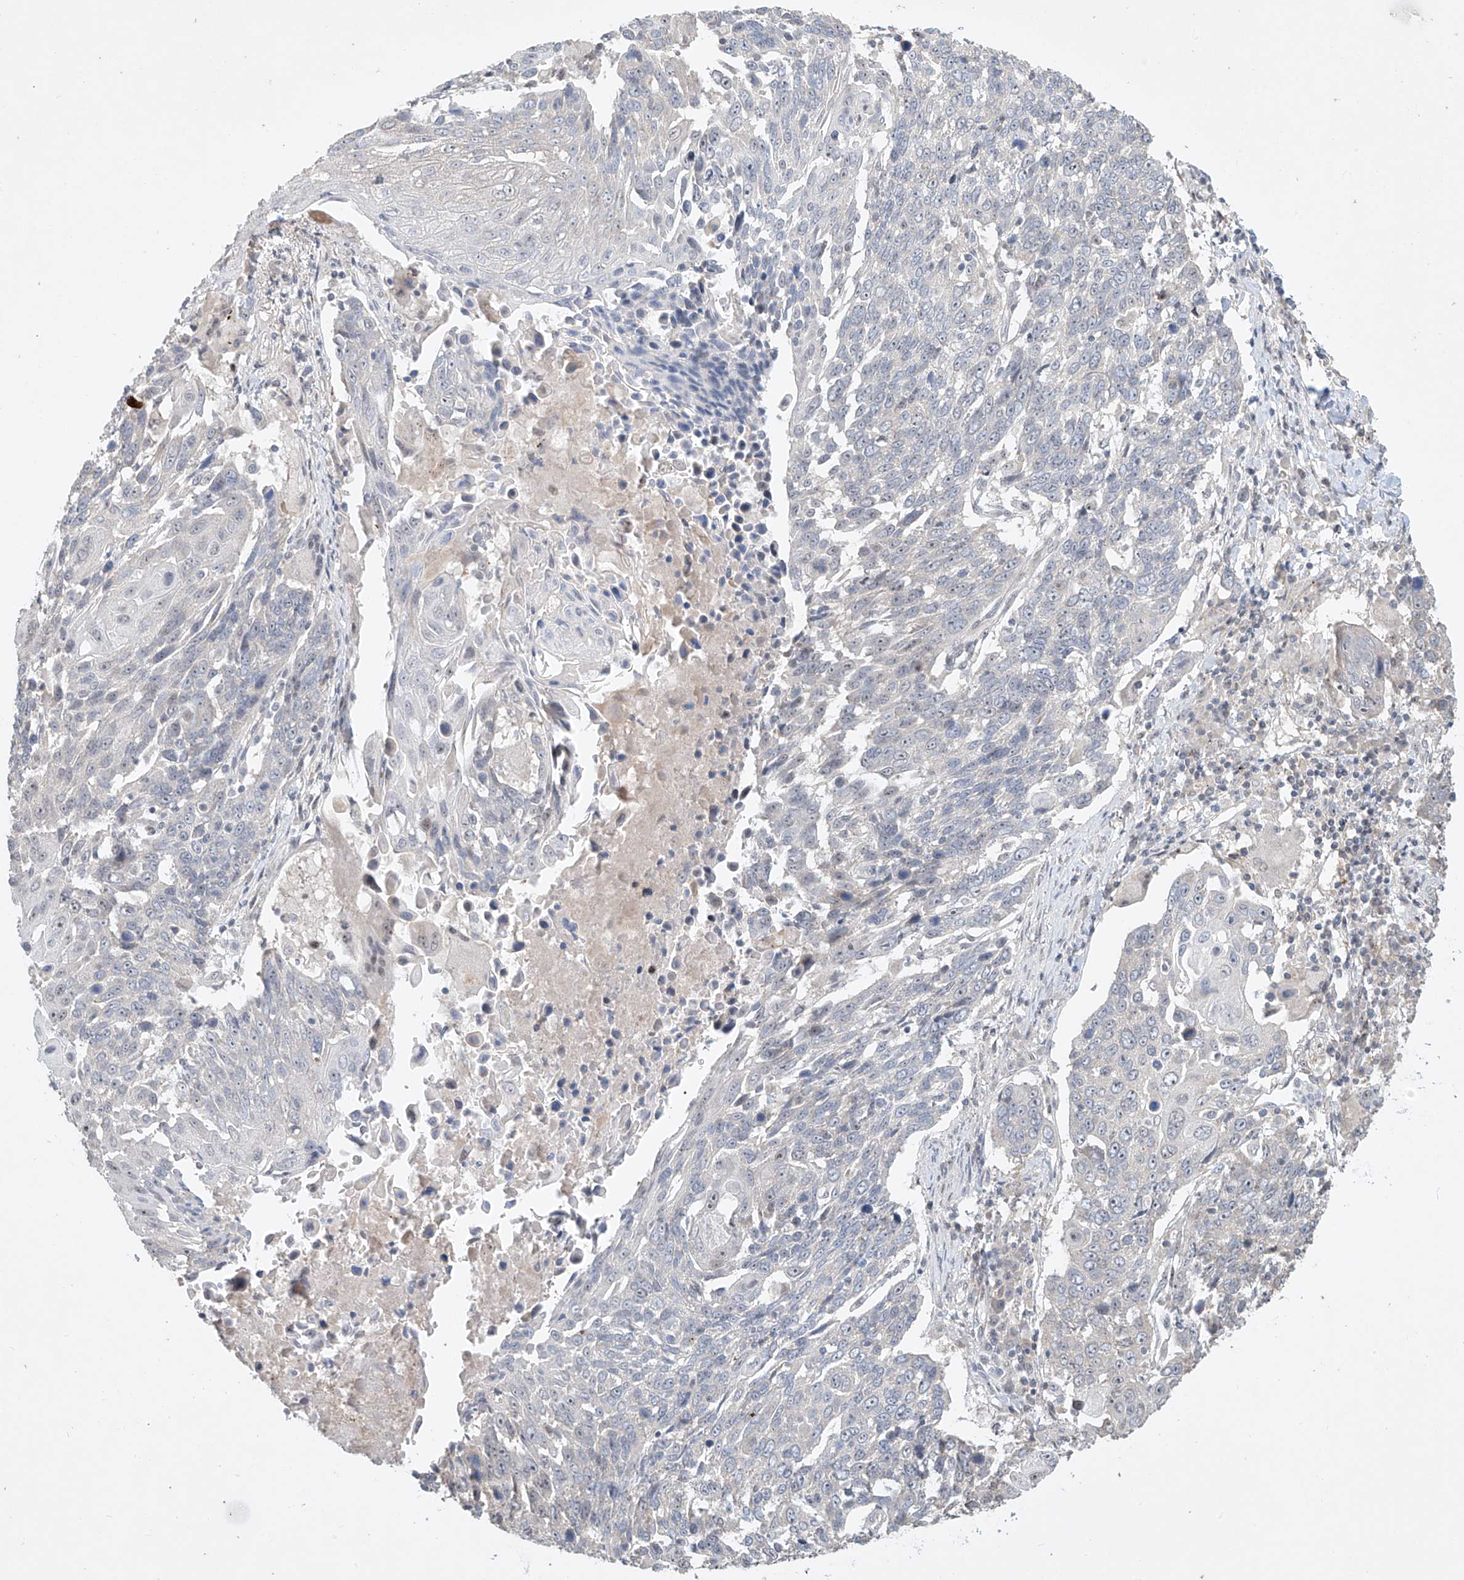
{"staining": {"intensity": "negative", "quantity": "none", "location": "none"}, "tissue": "lung cancer", "cell_type": "Tumor cells", "image_type": "cancer", "snomed": [{"axis": "morphology", "description": "Squamous cell carcinoma, NOS"}, {"axis": "topography", "description": "Lung"}], "caption": "A histopathology image of human squamous cell carcinoma (lung) is negative for staining in tumor cells. (DAB IHC visualized using brightfield microscopy, high magnification).", "gene": "TASP1", "patient": {"sex": "male", "age": 66}}